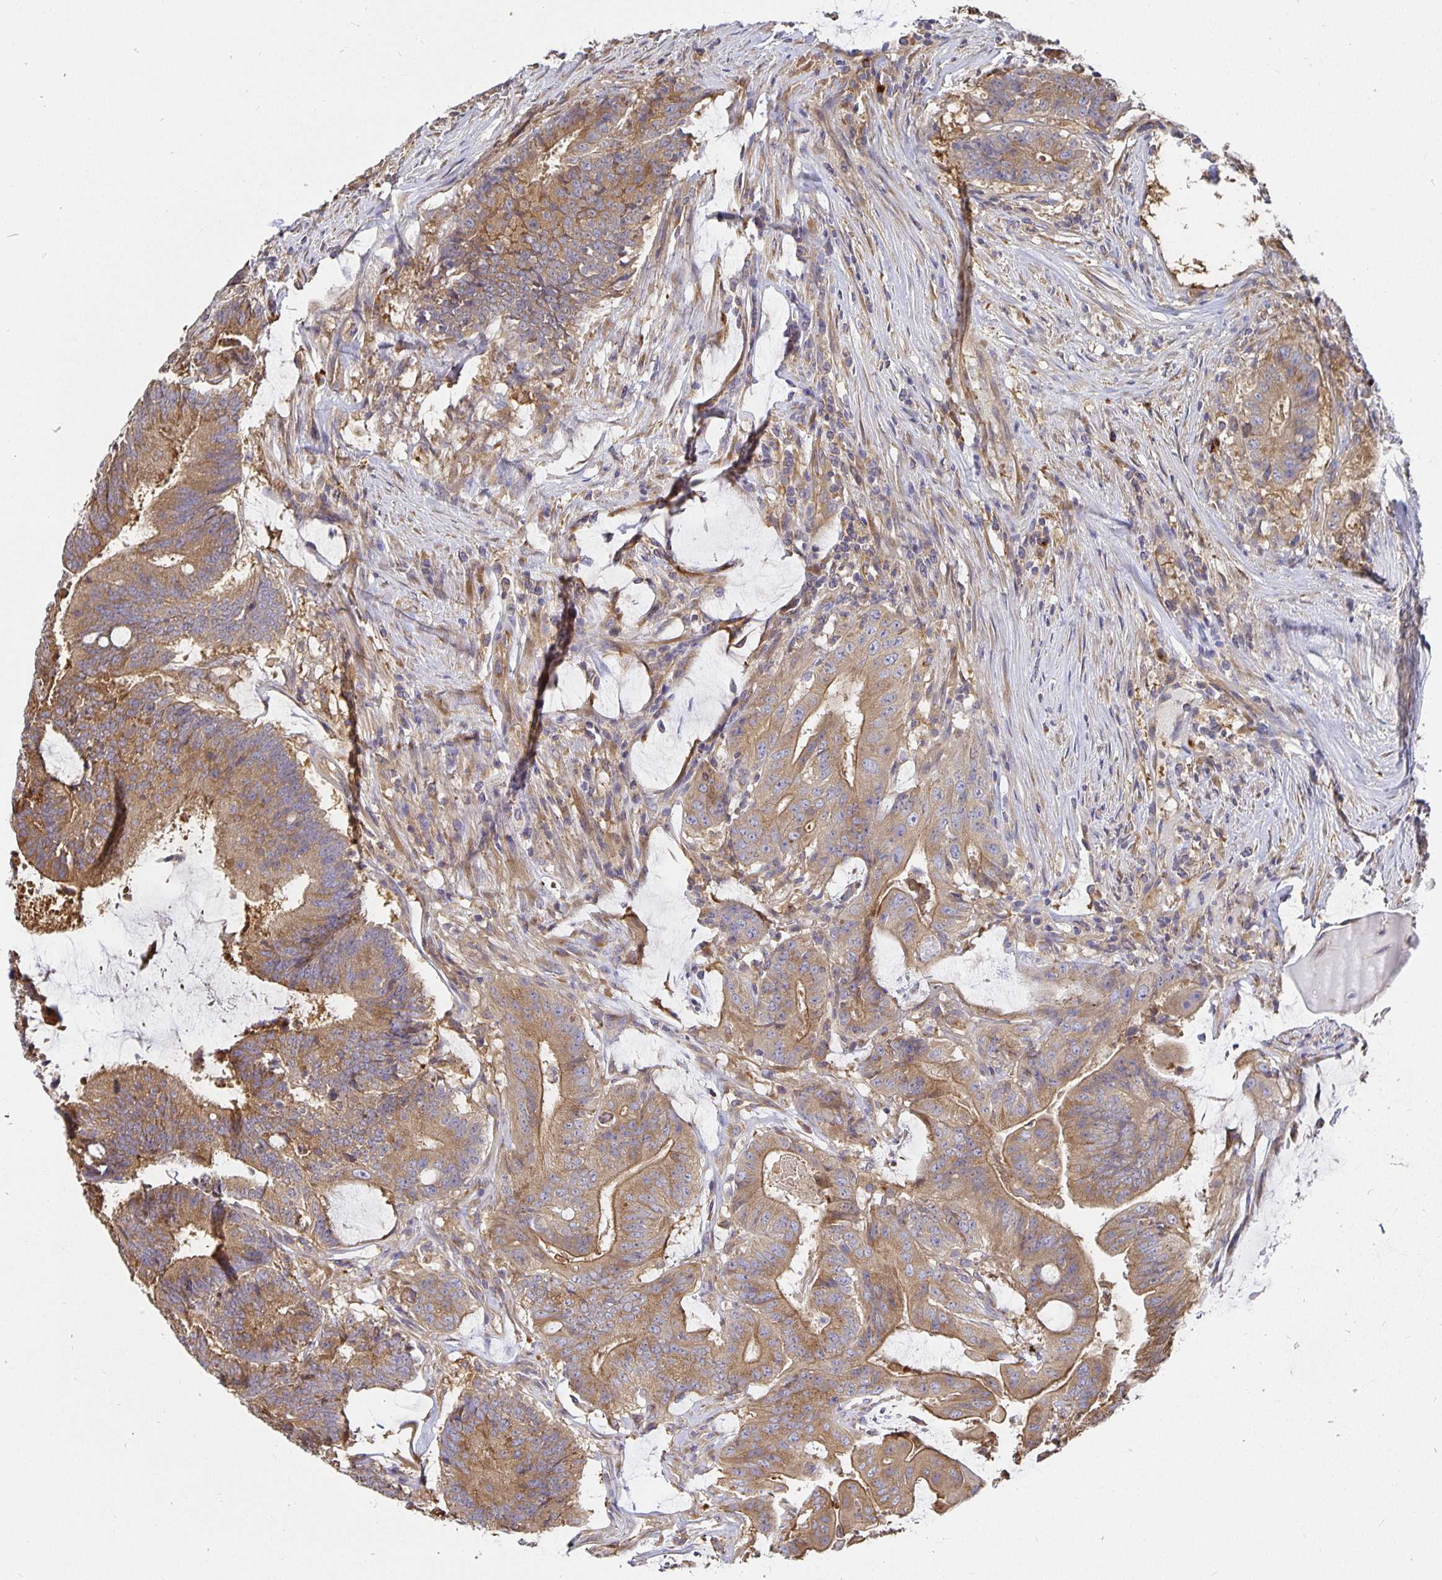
{"staining": {"intensity": "moderate", "quantity": ">75%", "location": "cytoplasmic/membranous"}, "tissue": "colorectal cancer", "cell_type": "Tumor cells", "image_type": "cancer", "snomed": [{"axis": "morphology", "description": "Adenocarcinoma, NOS"}, {"axis": "topography", "description": "Colon"}], "caption": "IHC of colorectal cancer (adenocarcinoma) exhibits medium levels of moderate cytoplasmic/membranous staining in approximately >75% of tumor cells.", "gene": "USO1", "patient": {"sex": "female", "age": 43}}